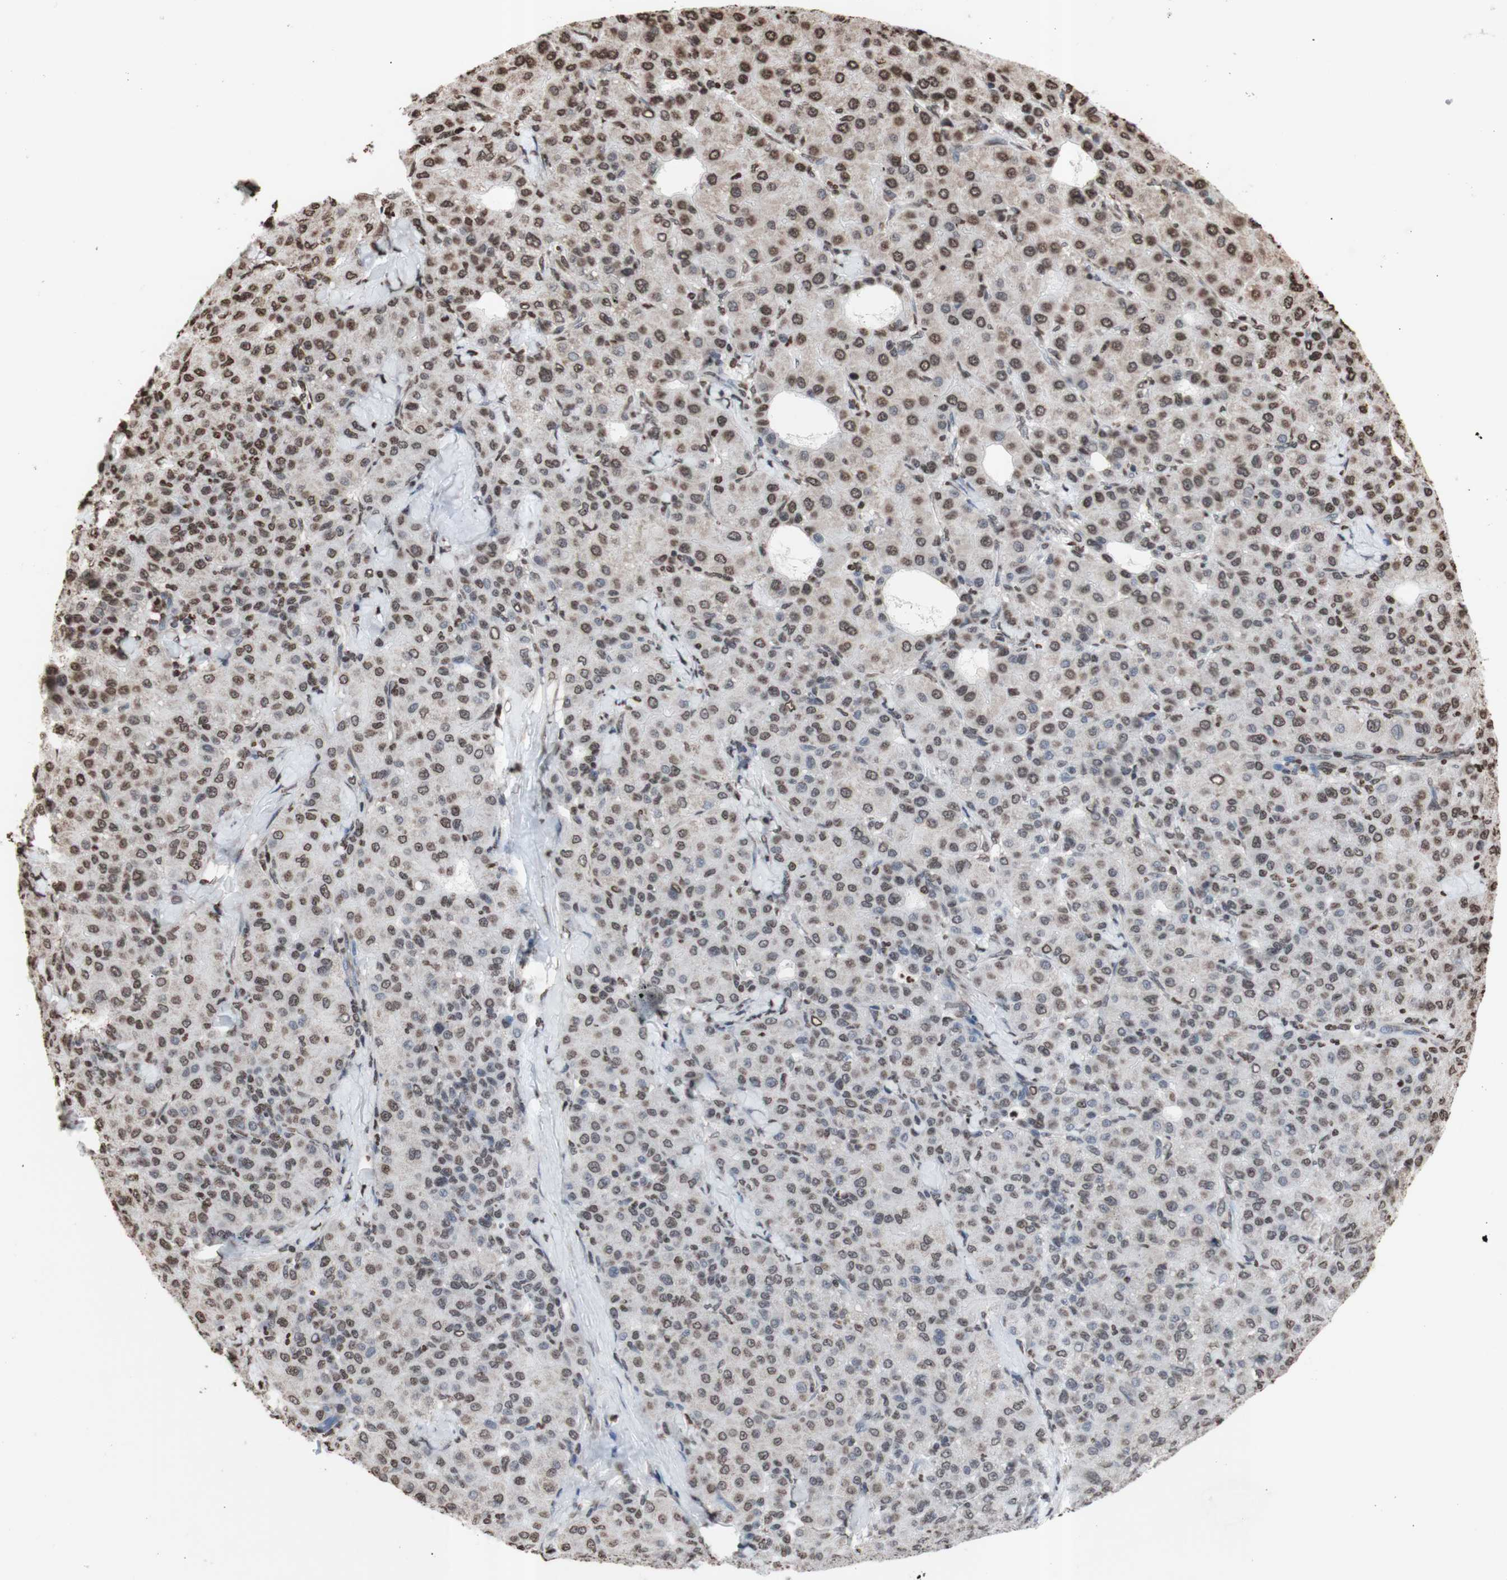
{"staining": {"intensity": "moderate", "quantity": "25%-75%", "location": "nuclear"}, "tissue": "liver cancer", "cell_type": "Tumor cells", "image_type": "cancer", "snomed": [{"axis": "morphology", "description": "Carcinoma, Hepatocellular, NOS"}, {"axis": "topography", "description": "Liver"}], "caption": "Liver hepatocellular carcinoma stained with a brown dye reveals moderate nuclear positive expression in approximately 25%-75% of tumor cells.", "gene": "SNAI2", "patient": {"sex": "male", "age": 65}}